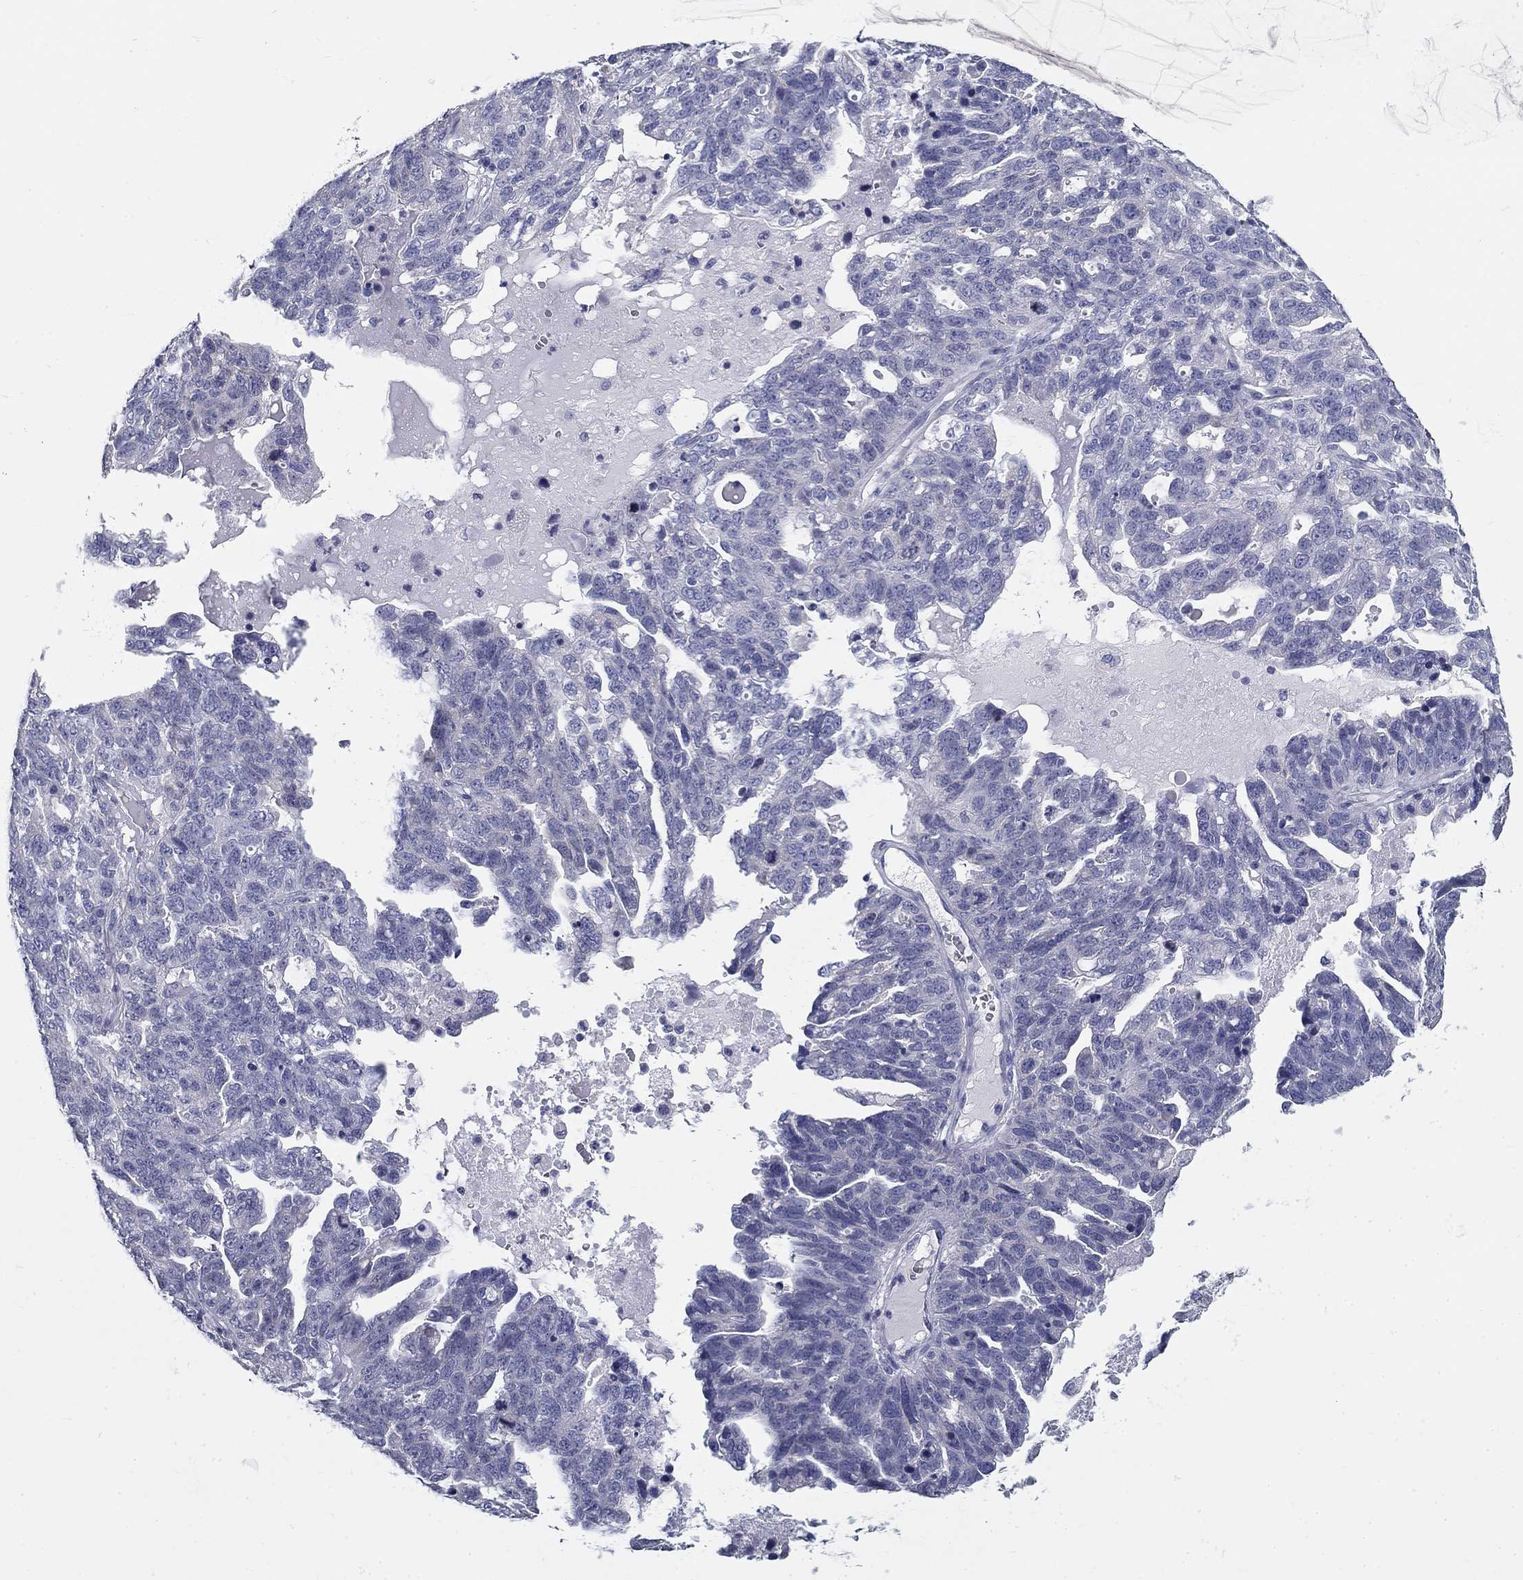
{"staining": {"intensity": "negative", "quantity": "none", "location": "none"}, "tissue": "ovarian cancer", "cell_type": "Tumor cells", "image_type": "cancer", "snomed": [{"axis": "morphology", "description": "Cystadenocarcinoma, serous, NOS"}, {"axis": "topography", "description": "Ovary"}], "caption": "Serous cystadenocarcinoma (ovarian) was stained to show a protein in brown. There is no significant staining in tumor cells. The staining is performed using DAB (3,3'-diaminobenzidine) brown chromogen with nuclei counter-stained in using hematoxylin.", "gene": "GALNTL5", "patient": {"sex": "female", "age": 71}}